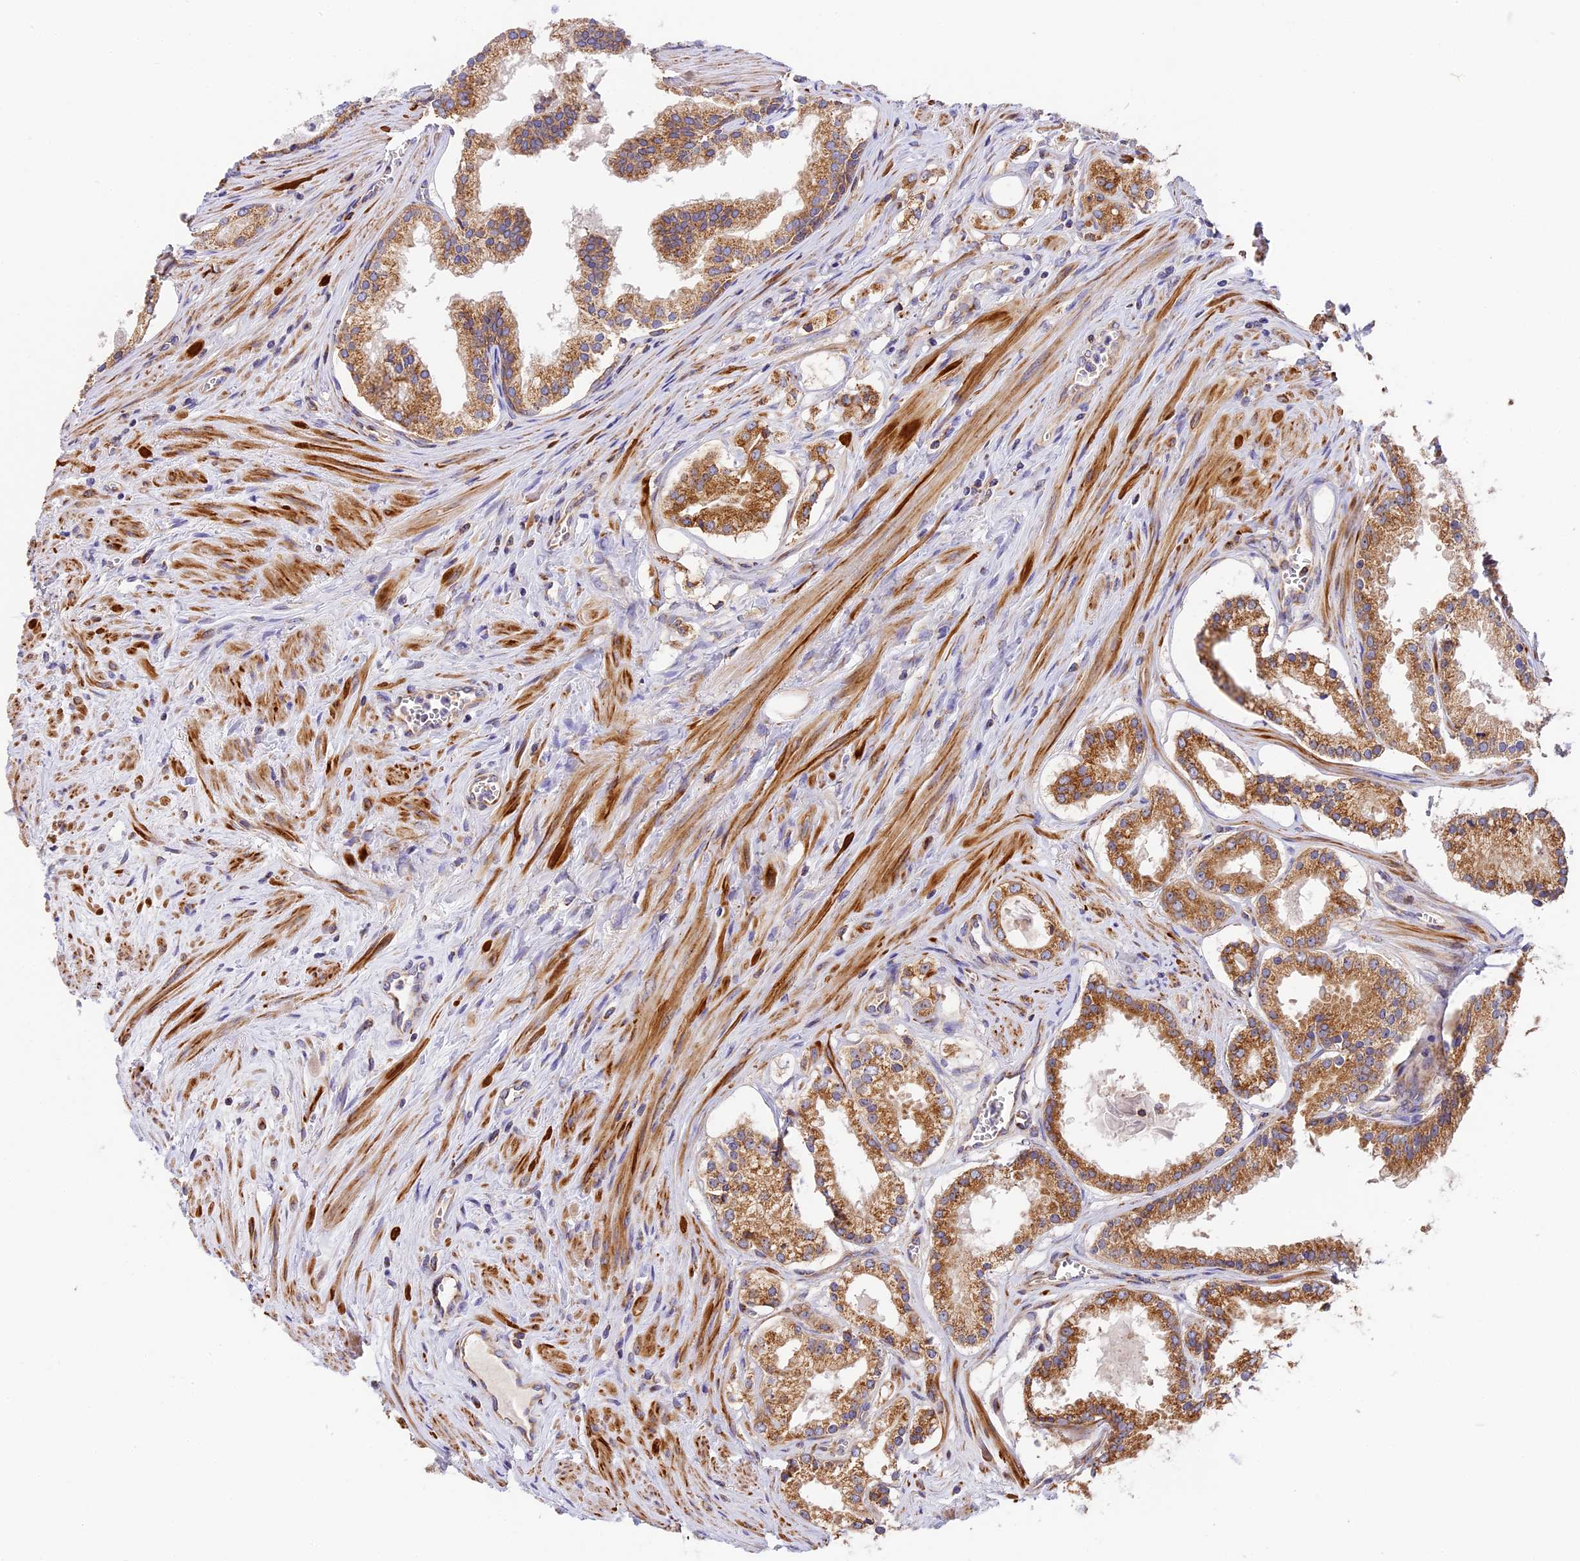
{"staining": {"intensity": "moderate", "quantity": ">75%", "location": "cytoplasmic/membranous"}, "tissue": "prostate cancer", "cell_type": "Tumor cells", "image_type": "cancer", "snomed": [{"axis": "morphology", "description": "Adenocarcinoma, High grade"}, {"axis": "topography", "description": "Prostate"}], "caption": "Human prostate cancer (adenocarcinoma (high-grade)) stained with a brown dye shows moderate cytoplasmic/membranous positive expression in approximately >75% of tumor cells.", "gene": "MRAS", "patient": {"sex": "male", "age": 68}}